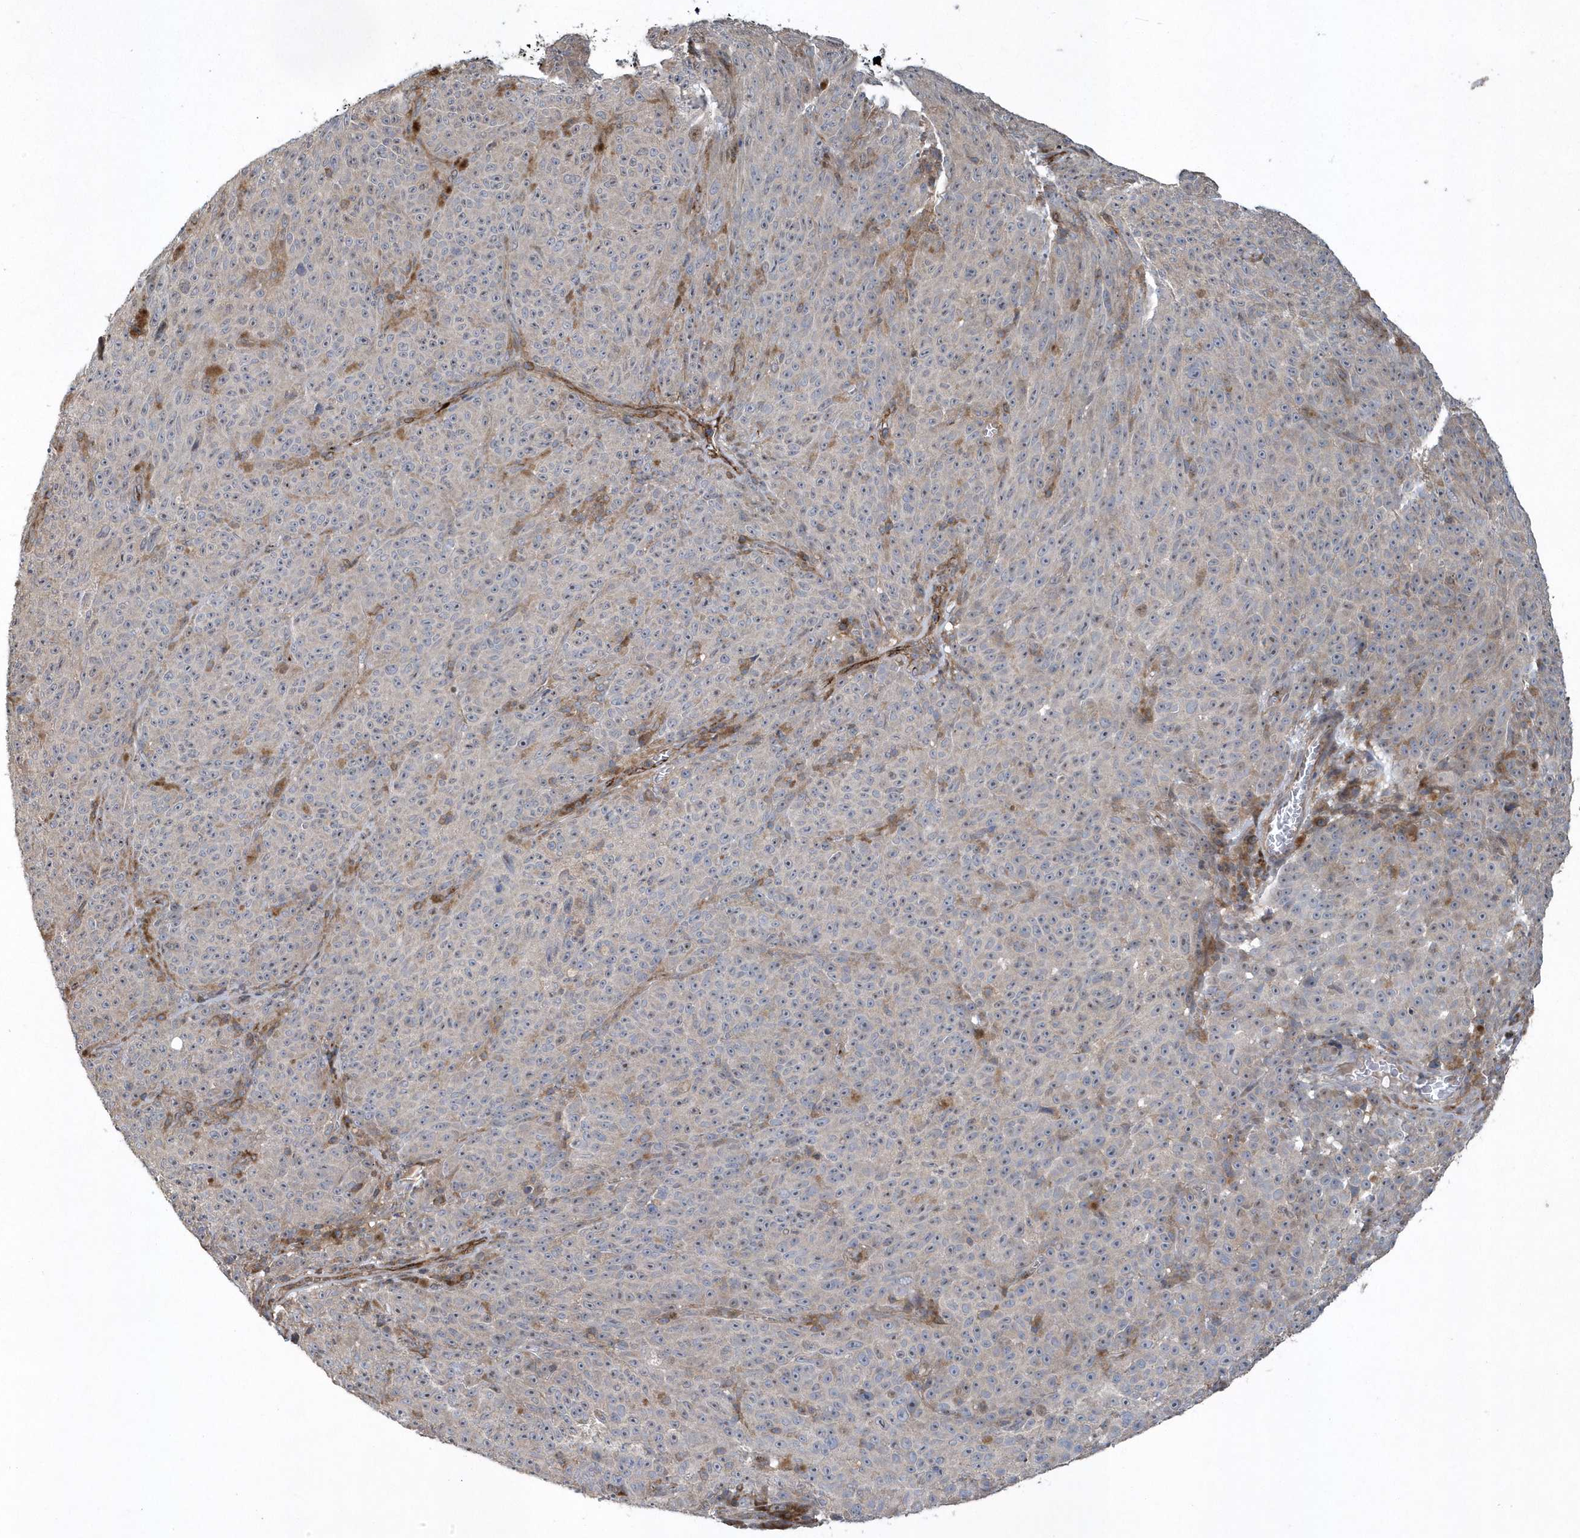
{"staining": {"intensity": "negative", "quantity": "none", "location": "none"}, "tissue": "melanoma", "cell_type": "Tumor cells", "image_type": "cancer", "snomed": [{"axis": "morphology", "description": "Malignant melanoma, NOS"}, {"axis": "topography", "description": "Skin"}], "caption": "Tumor cells show no significant positivity in malignant melanoma.", "gene": "N4BP2", "patient": {"sex": "female", "age": 82}}